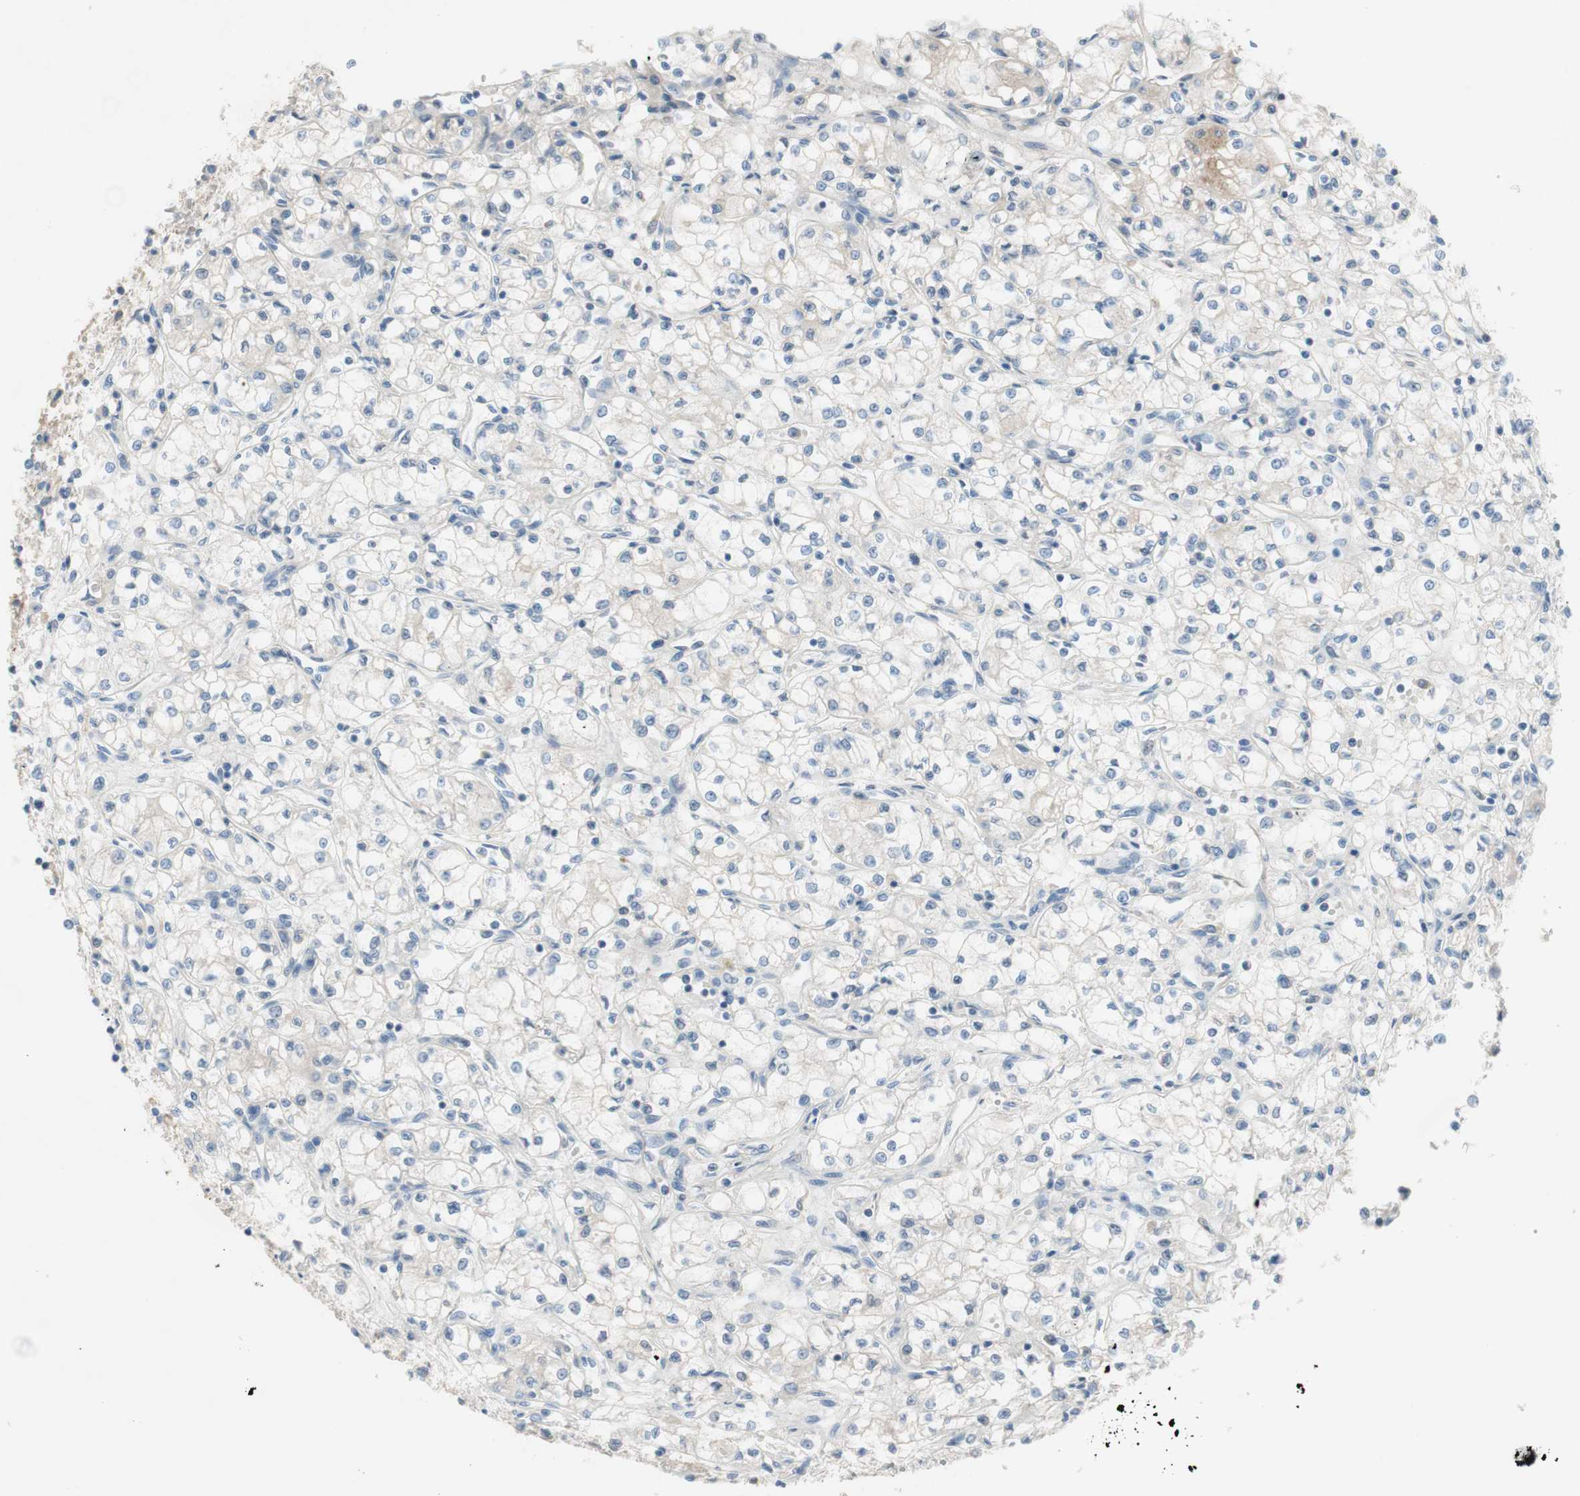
{"staining": {"intensity": "negative", "quantity": "none", "location": "none"}, "tissue": "renal cancer", "cell_type": "Tumor cells", "image_type": "cancer", "snomed": [{"axis": "morphology", "description": "Normal tissue, NOS"}, {"axis": "morphology", "description": "Adenocarcinoma, NOS"}, {"axis": "topography", "description": "Kidney"}], "caption": "This is an immunohistochemistry (IHC) photomicrograph of renal cancer (adenocarcinoma). There is no positivity in tumor cells.", "gene": "FDFT1", "patient": {"sex": "male", "age": 59}}